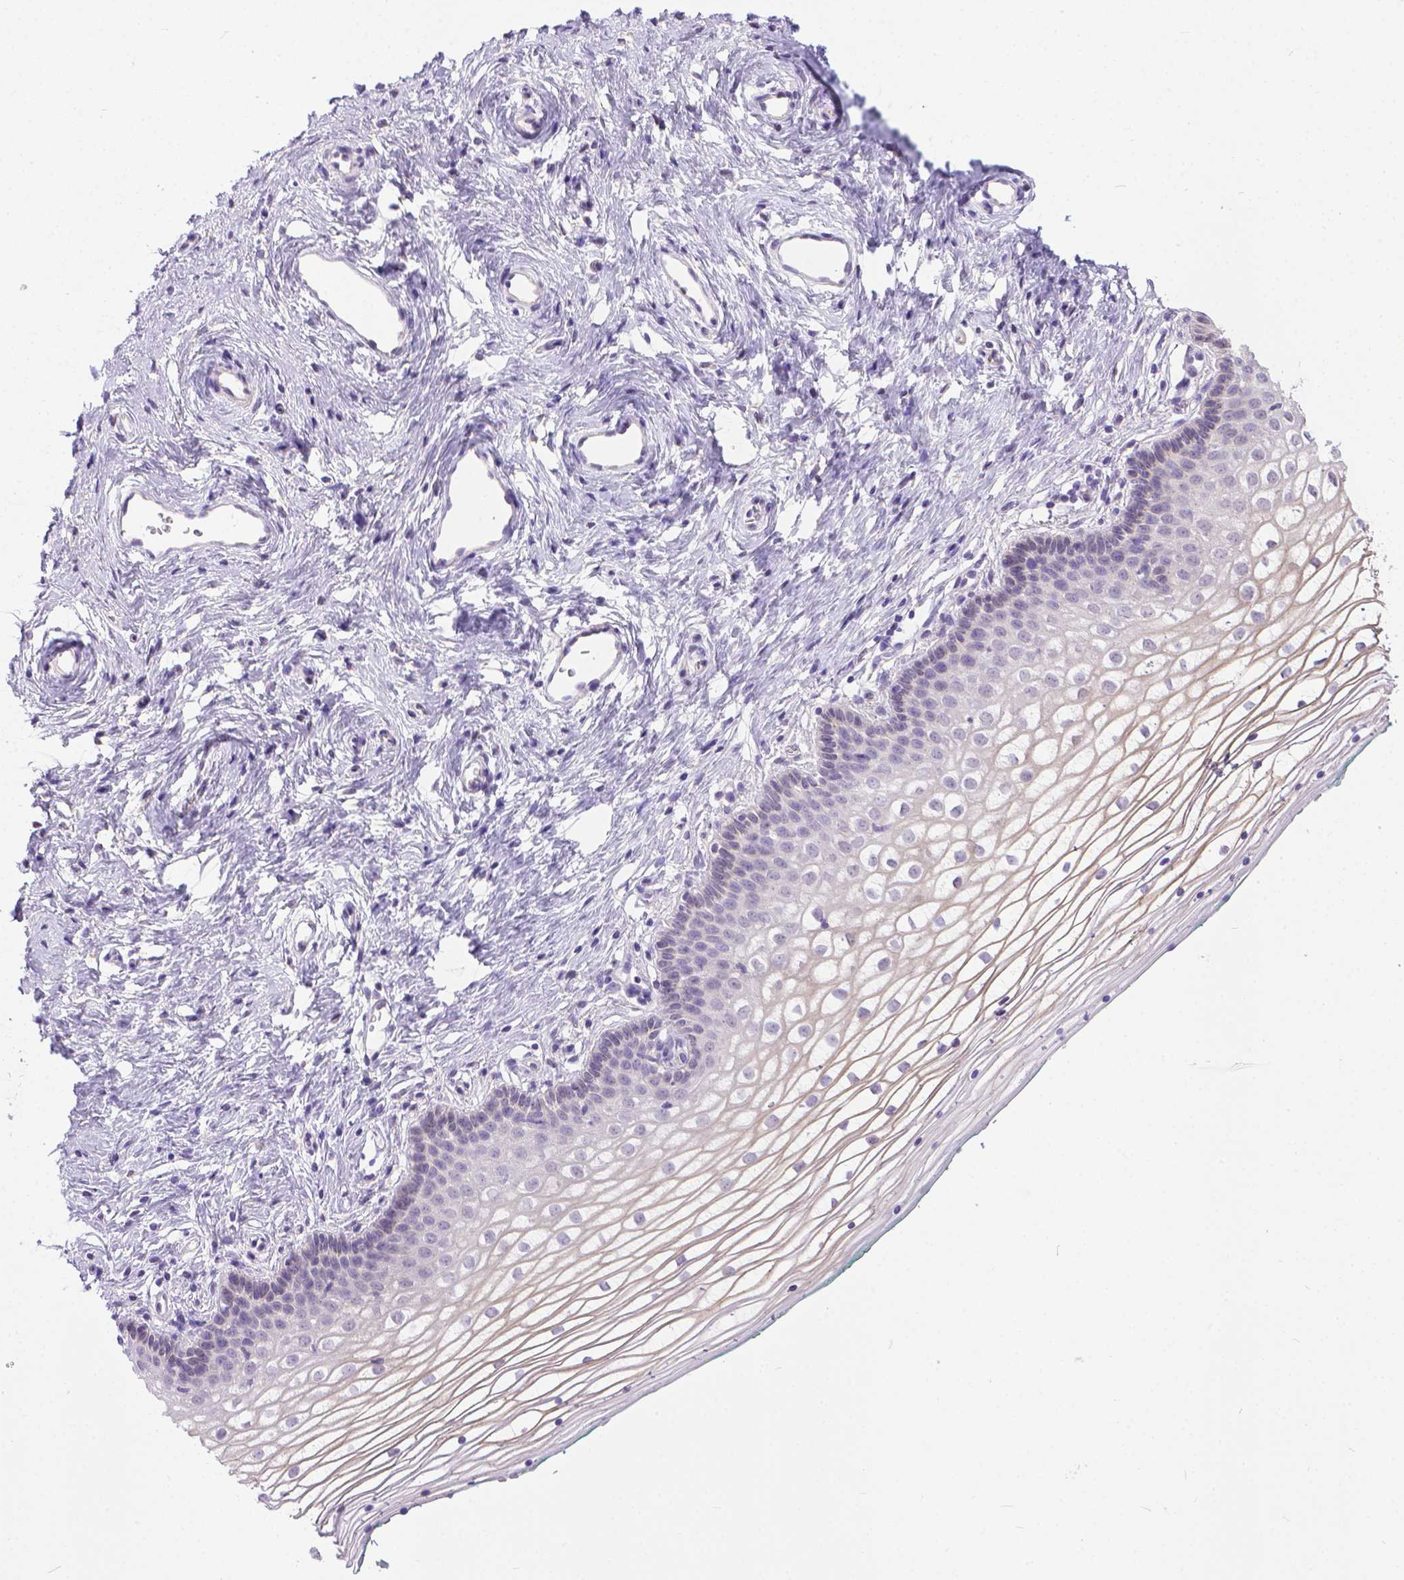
{"staining": {"intensity": "negative", "quantity": "none", "location": "none"}, "tissue": "vagina", "cell_type": "Squamous epithelial cells", "image_type": "normal", "snomed": [{"axis": "morphology", "description": "Normal tissue, NOS"}, {"axis": "topography", "description": "Vagina"}], "caption": "DAB immunohistochemical staining of unremarkable vagina exhibits no significant positivity in squamous epithelial cells.", "gene": "TTLL6", "patient": {"sex": "female", "age": 36}}